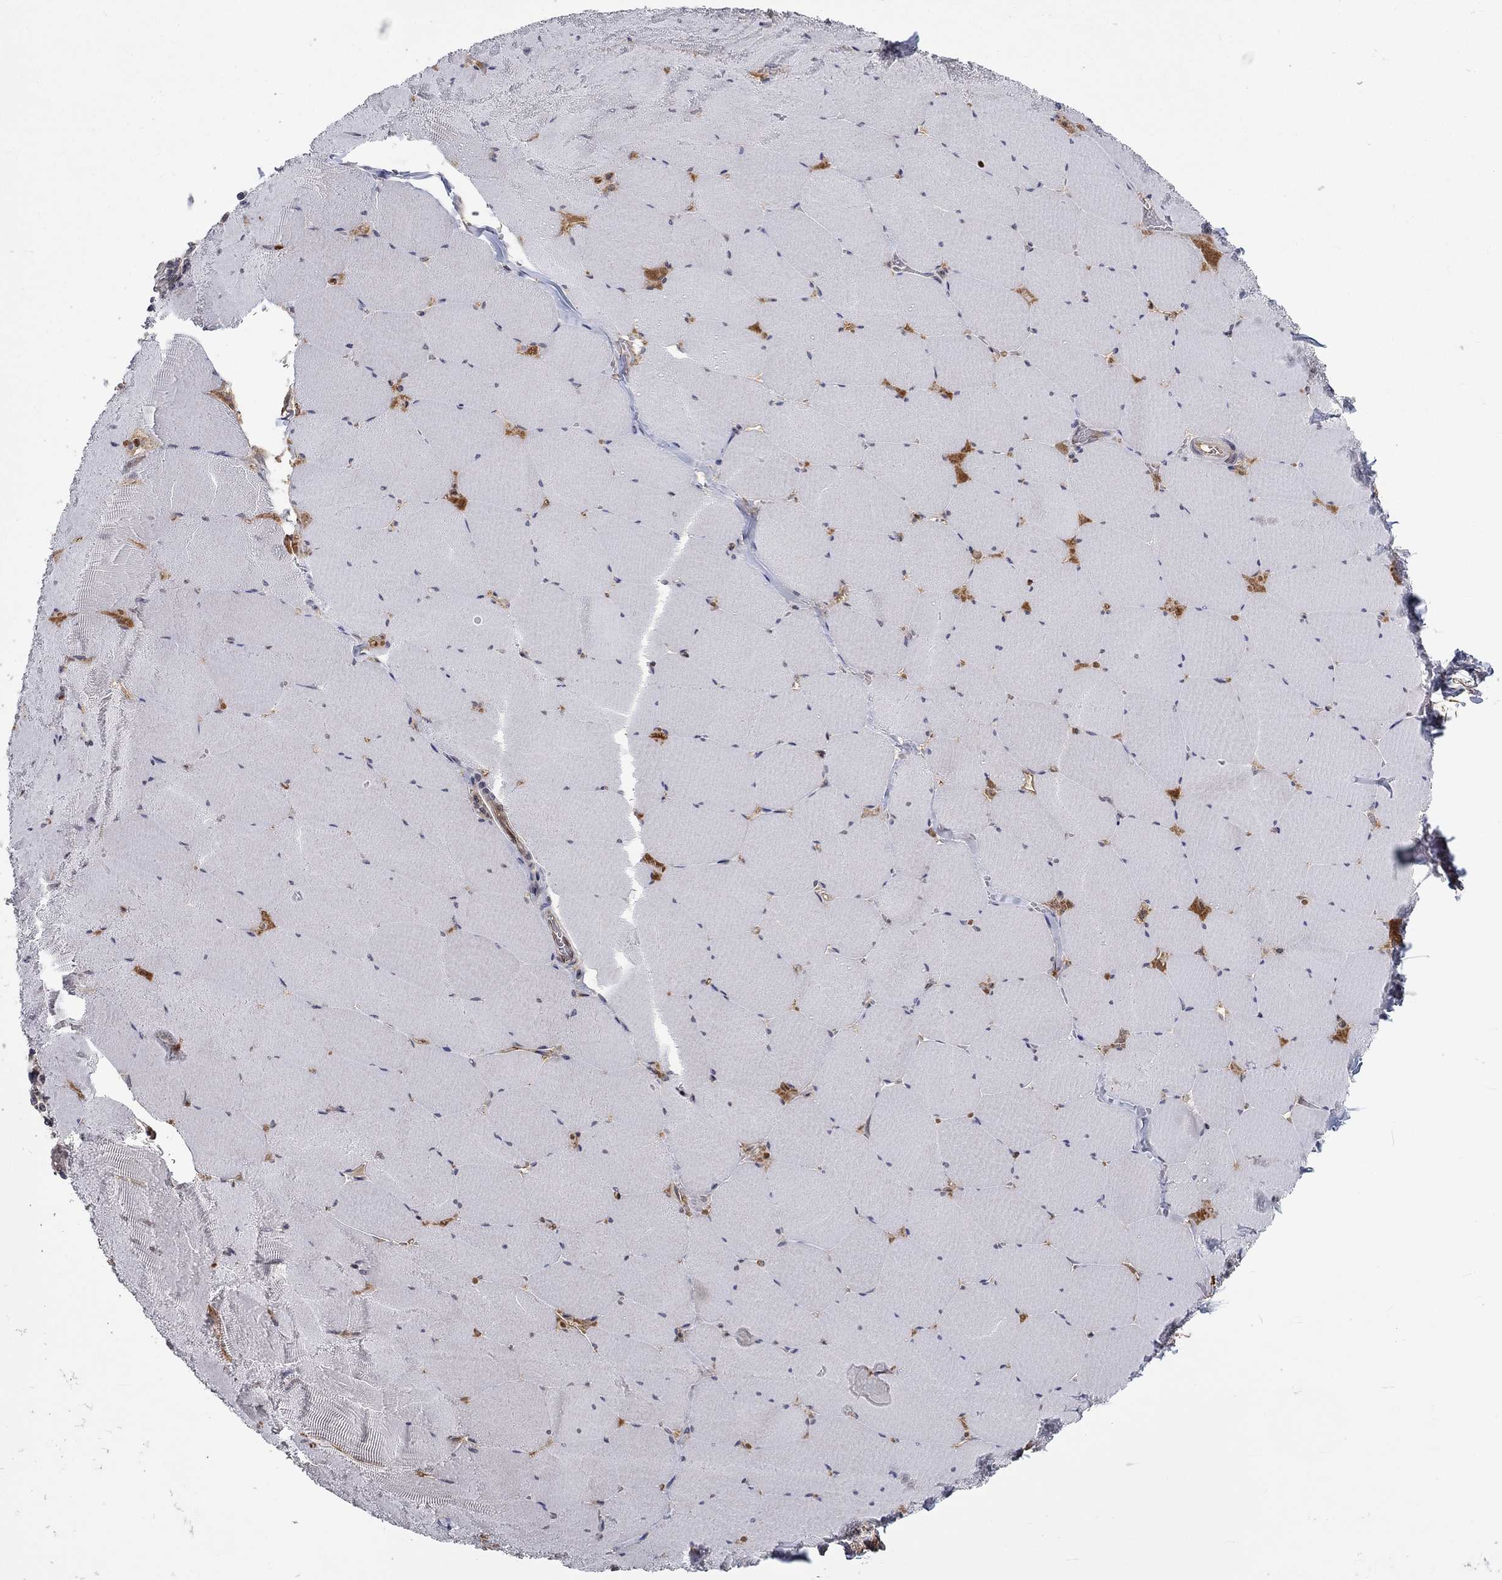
{"staining": {"intensity": "negative", "quantity": "none", "location": "none"}, "tissue": "skeletal muscle", "cell_type": "Myocytes", "image_type": "normal", "snomed": [{"axis": "morphology", "description": "Normal tissue, NOS"}, {"axis": "morphology", "description": "Malignant melanoma, Metastatic site"}, {"axis": "topography", "description": "Skeletal muscle"}], "caption": "IHC photomicrograph of normal human skeletal muscle stained for a protein (brown), which displays no positivity in myocytes.", "gene": "CETN3", "patient": {"sex": "male", "age": 50}}